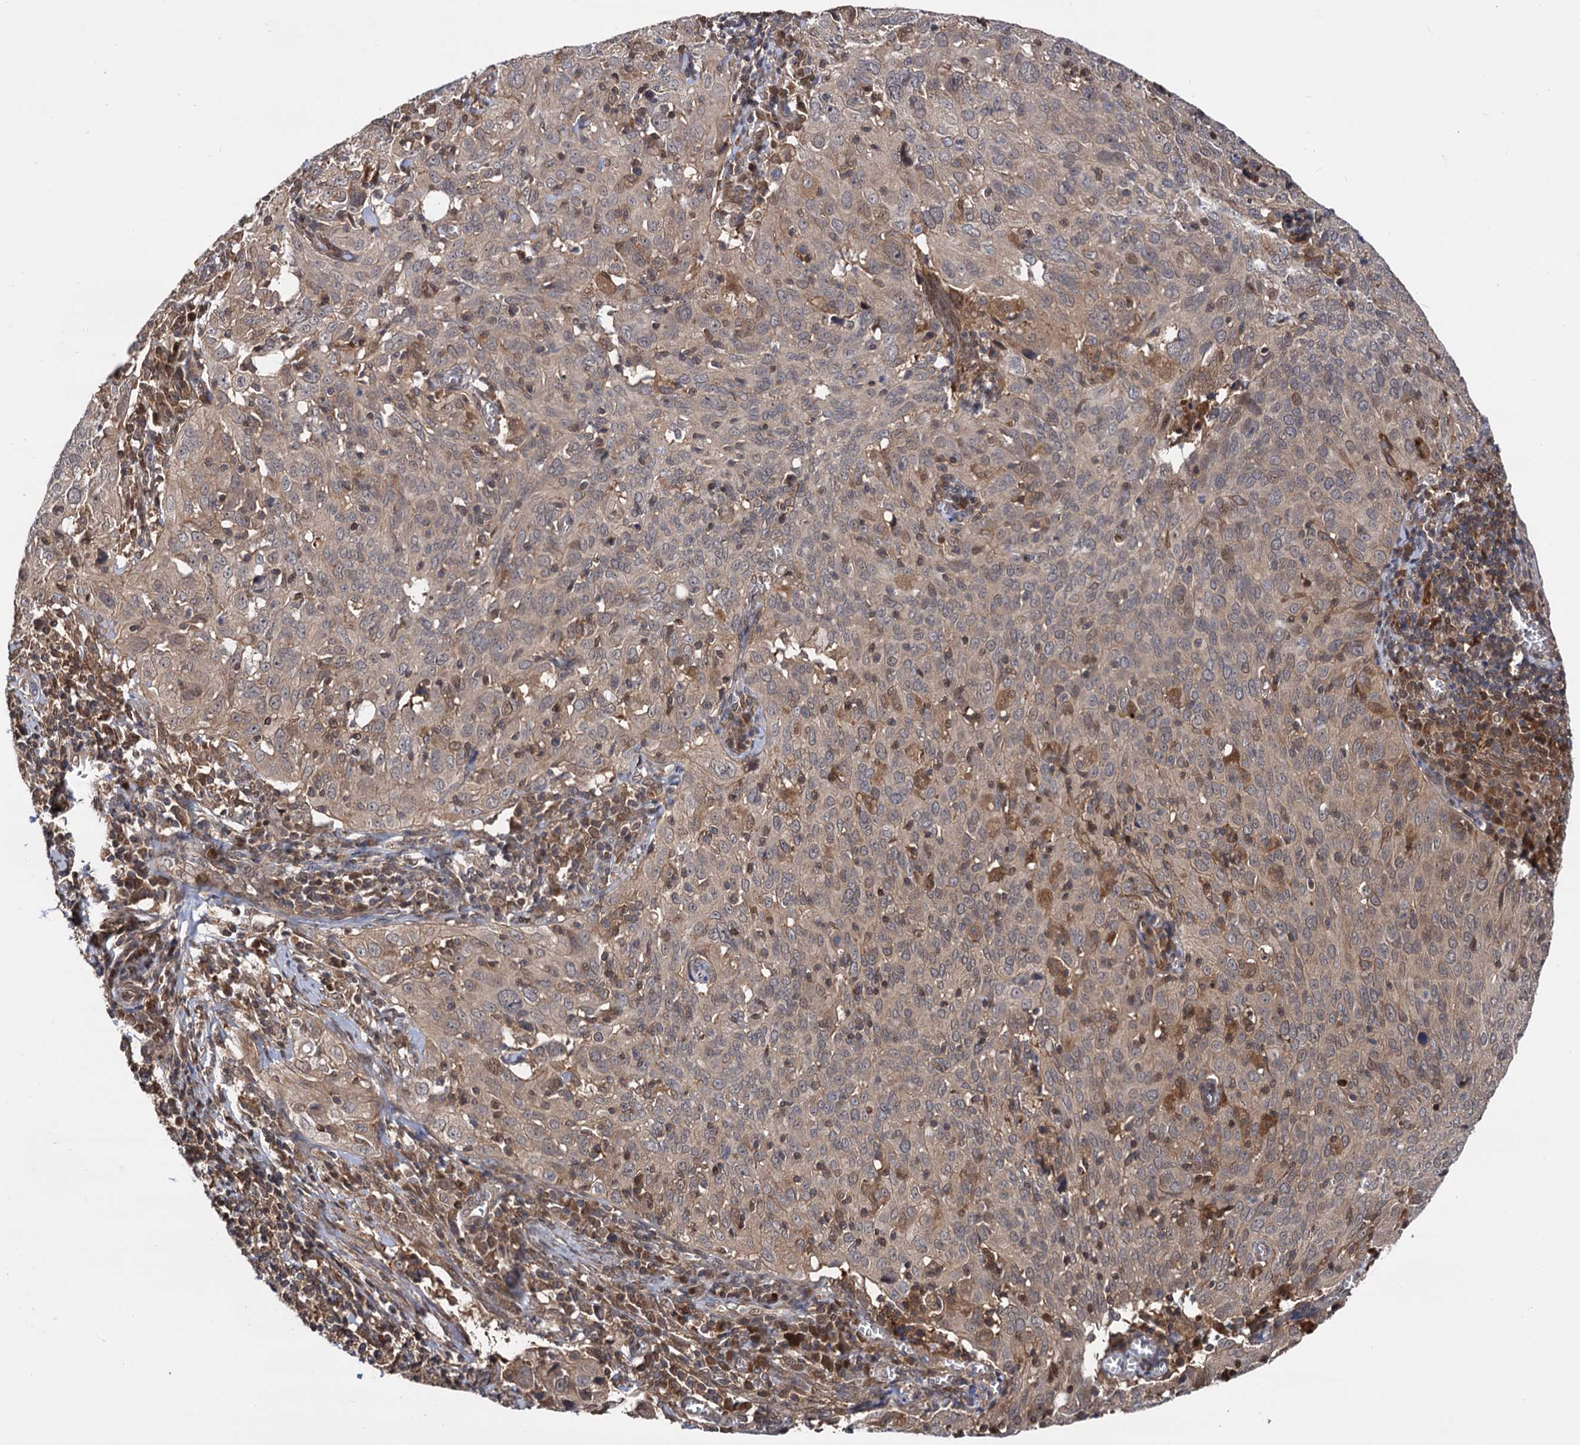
{"staining": {"intensity": "weak", "quantity": "<25%", "location": "cytoplasmic/membranous"}, "tissue": "cervical cancer", "cell_type": "Tumor cells", "image_type": "cancer", "snomed": [{"axis": "morphology", "description": "Squamous cell carcinoma, NOS"}, {"axis": "topography", "description": "Cervix"}], "caption": "High magnification brightfield microscopy of squamous cell carcinoma (cervical) stained with DAB (3,3'-diaminobenzidine) (brown) and counterstained with hematoxylin (blue): tumor cells show no significant positivity.", "gene": "SELENOP", "patient": {"sex": "female", "age": 31}}